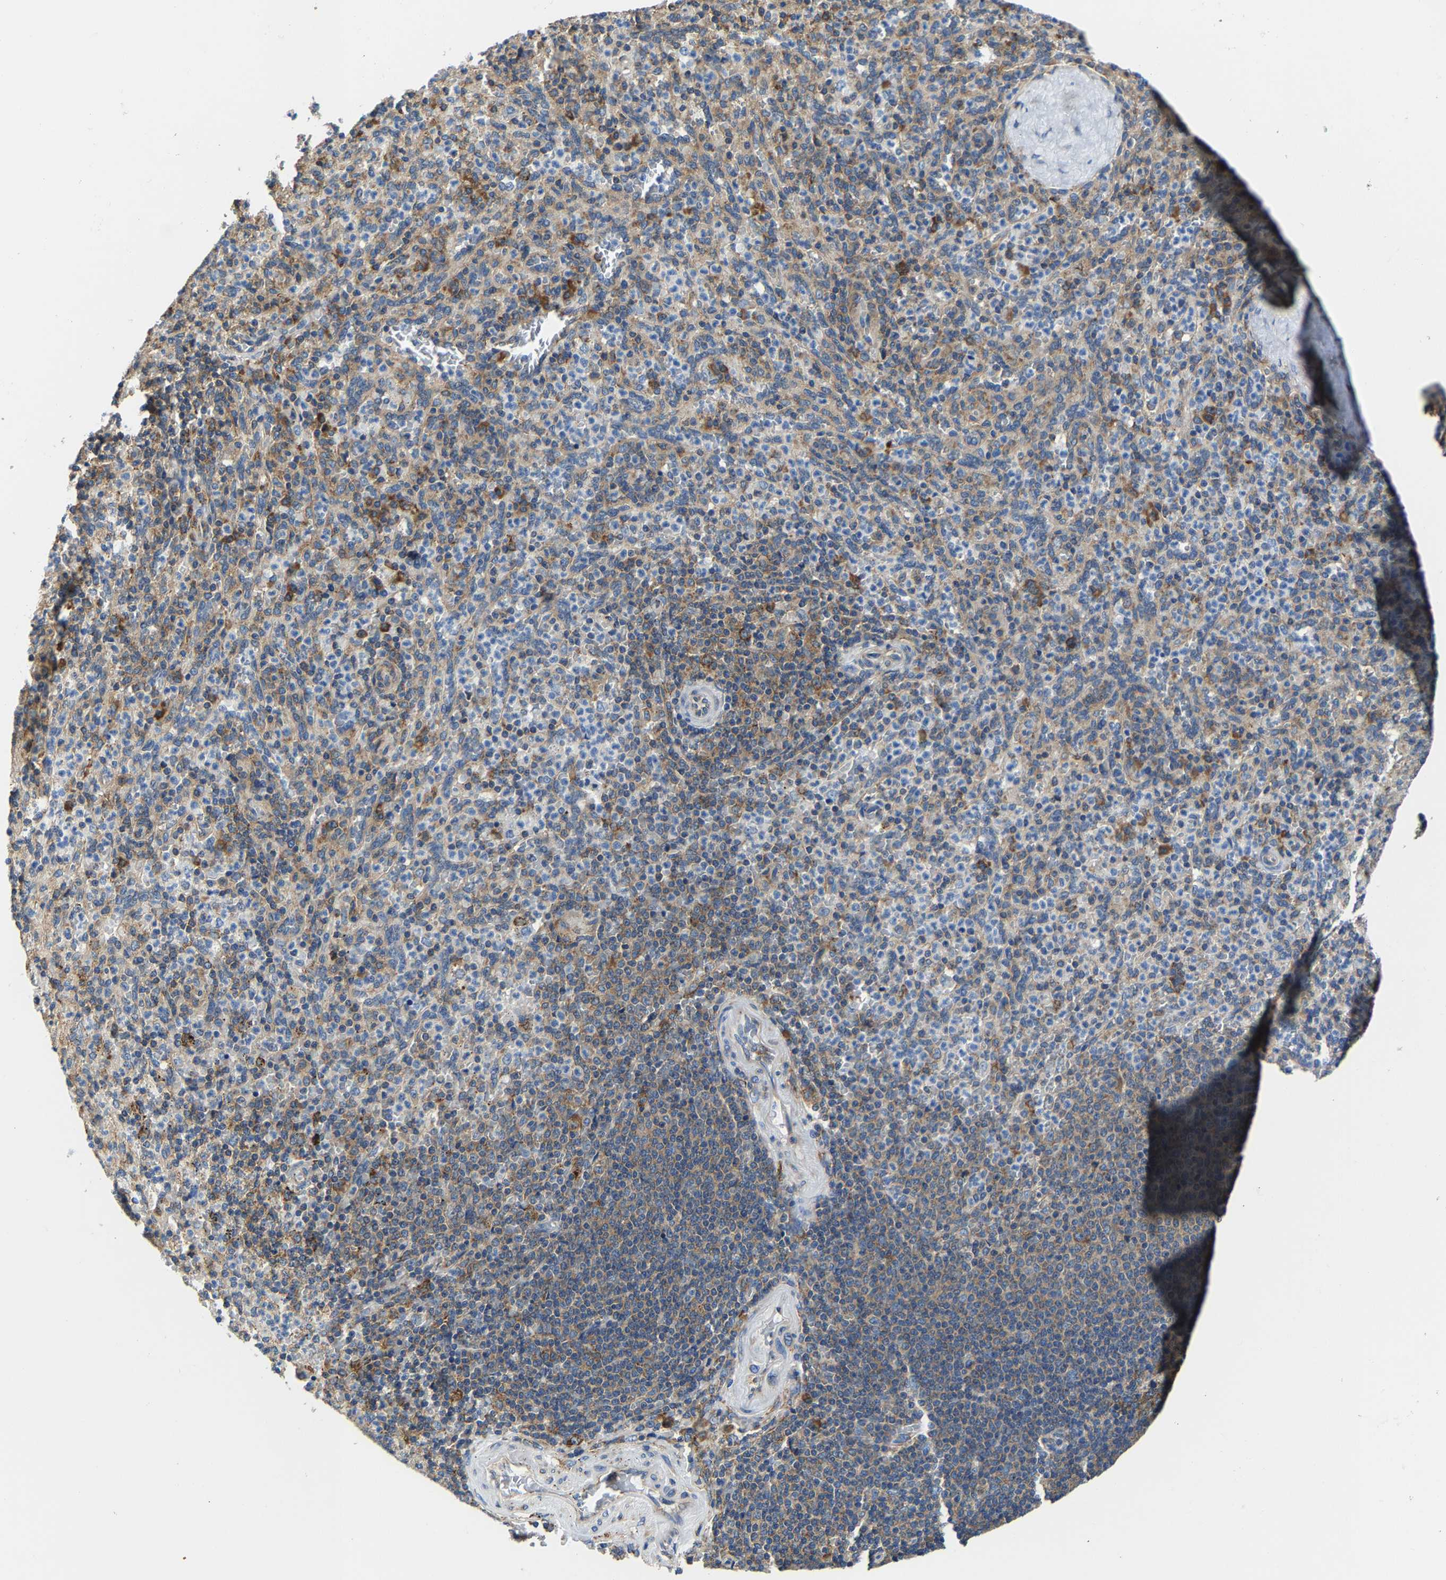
{"staining": {"intensity": "weak", "quantity": "25%-75%", "location": "cytoplasmic/membranous"}, "tissue": "spleen", "cell_type": "Cells in red pulp", "image_type": "normal", "snomed": [{"axis": "morphology", "description": "Normal tissue, NOS"}, {"axis": "topography", "description": "Spleen"}], "caption": "This is a histology image of immunohistochemistry staining of normal spleen, which shows weak expression in the cytoplasmic/membranous of cells in red pulp.", "gene": "G3BP2", "patient": {"sex": "male", "age": 36}}